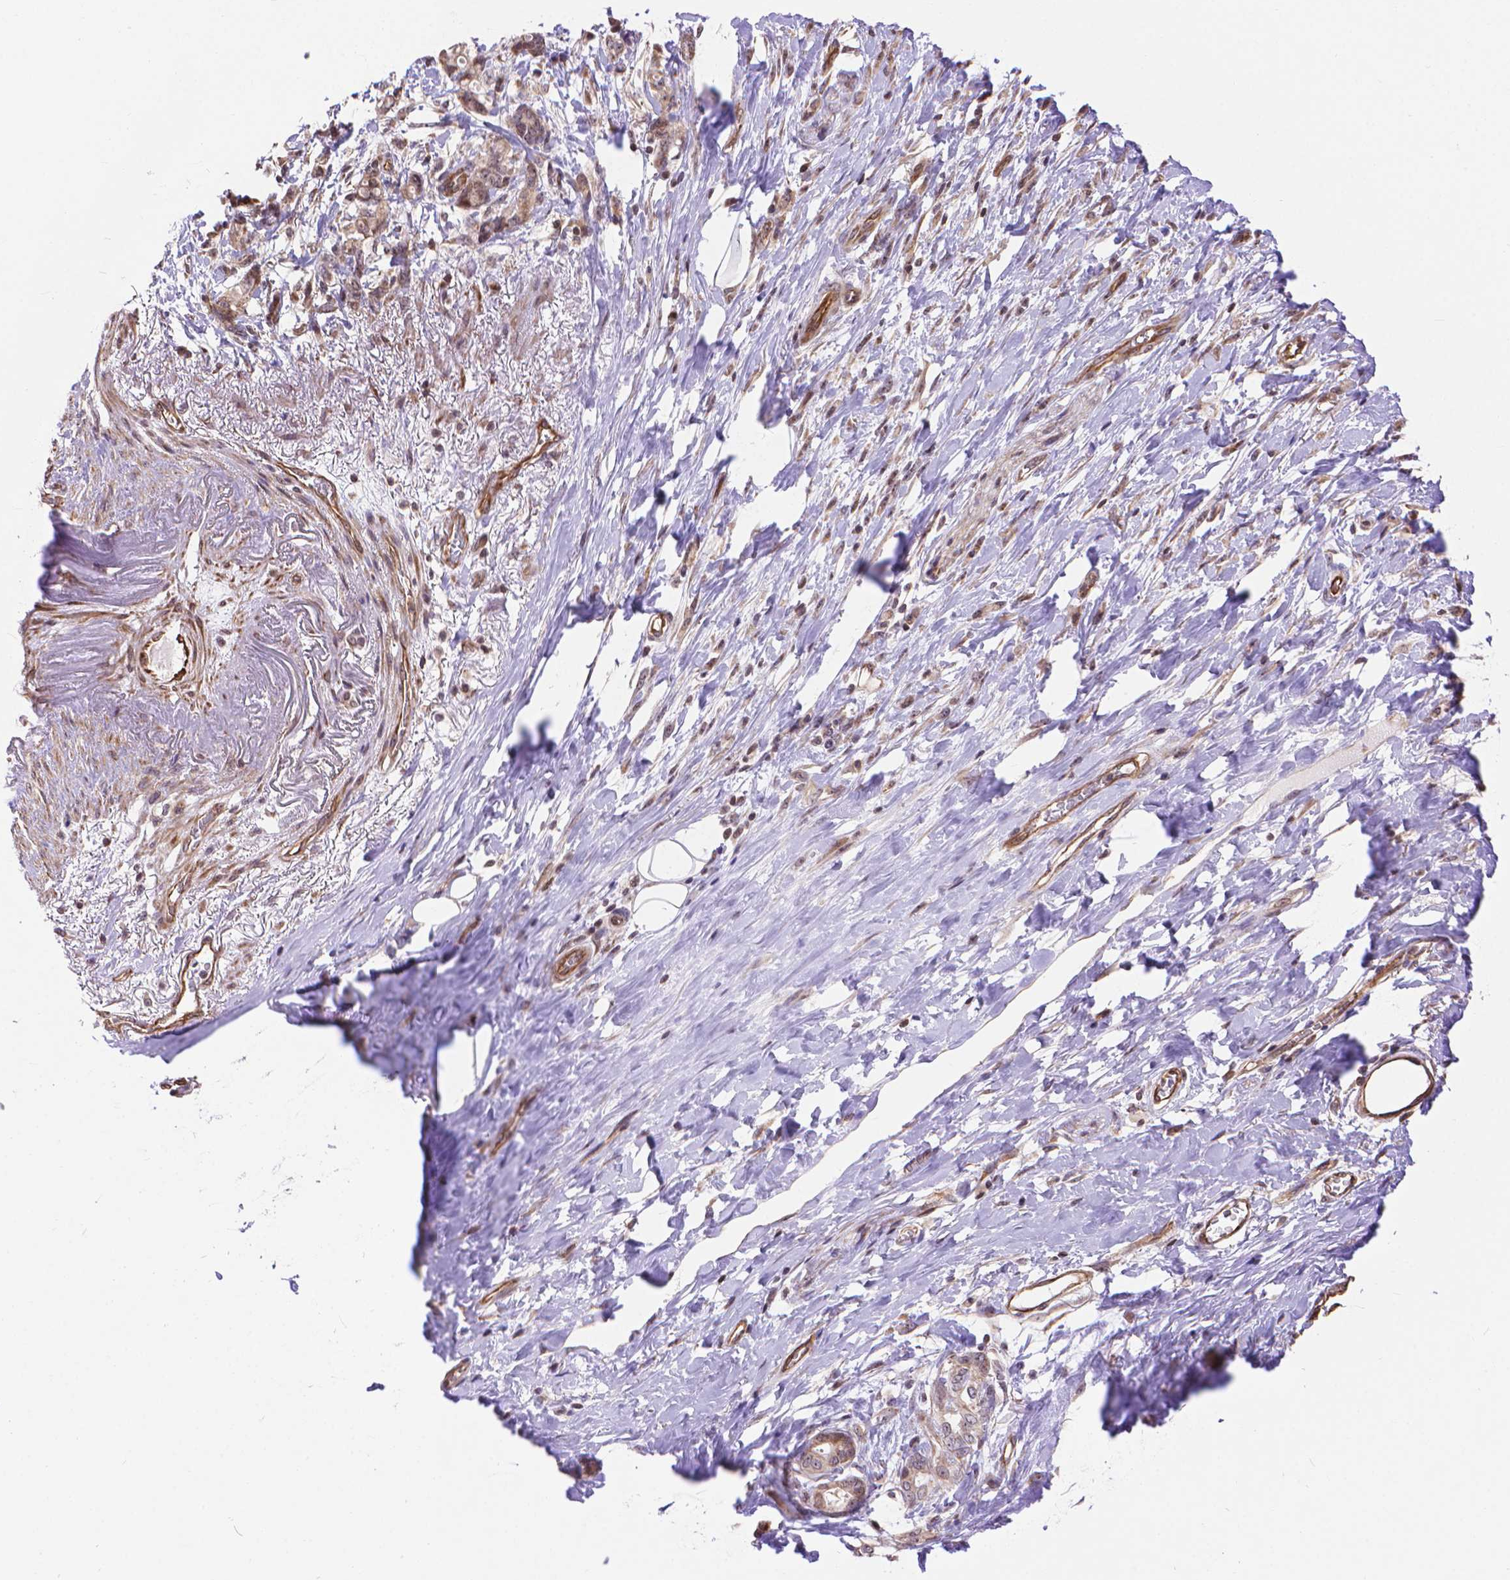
{"staining": {"intensity": "negative", "quantity": "none", "location": "none"}, "tissue": "stomach cancer", "cell_type": "Tumor cells", "image_type": "cancer", "snomed": [{"axis": "morphology", "description": "Adenocarcinoma, NOS"}, {"axis": "topography", "description": "Stomach"}], "caption": "Tumor cells show no significant positivity in stomach adenocarcinoma.", "gene": "TMEM135", "patient": {"sex": "female", "age": 84}}